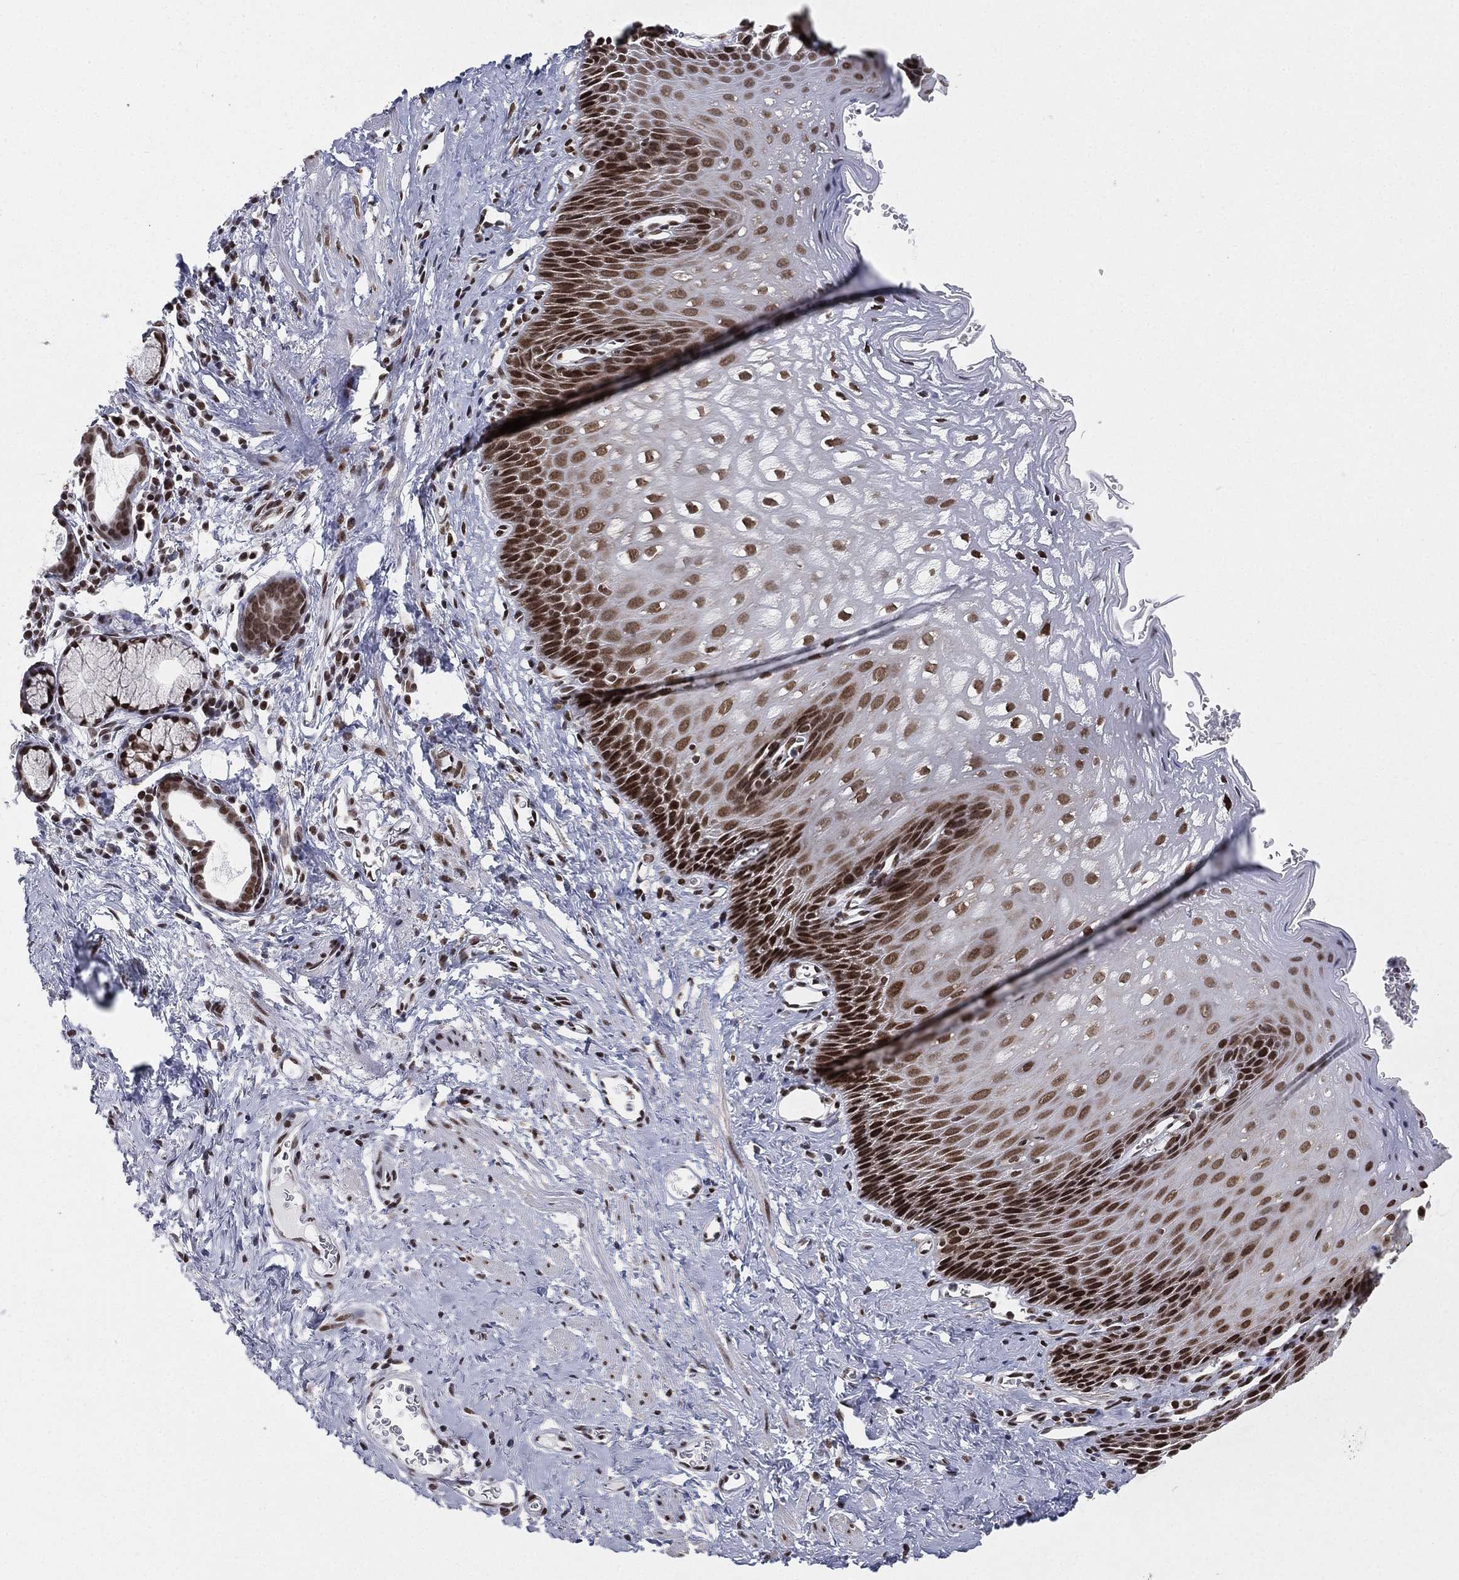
{"staining": {"intensity": "strong", "quantity": "<25%", "location": "nuclear"}, "tissue": "esophagus", "cell_type": "Squamous epithelial cells", "image_type": "normal", "snomed": [{"axis": "morphology", "description": "Normal tissue, NOS"}, {"axis": "topography", "description": "Esophagus"}], "caption": "Esophagus stained with DAB (3,3'-diaminobenzidine) IHC reveals medium levels of strong nuclear expression in about <25% of squamous epithelial cells.", "gene": "FUBP3", "patient": {"sex": "male", "age": 64}}